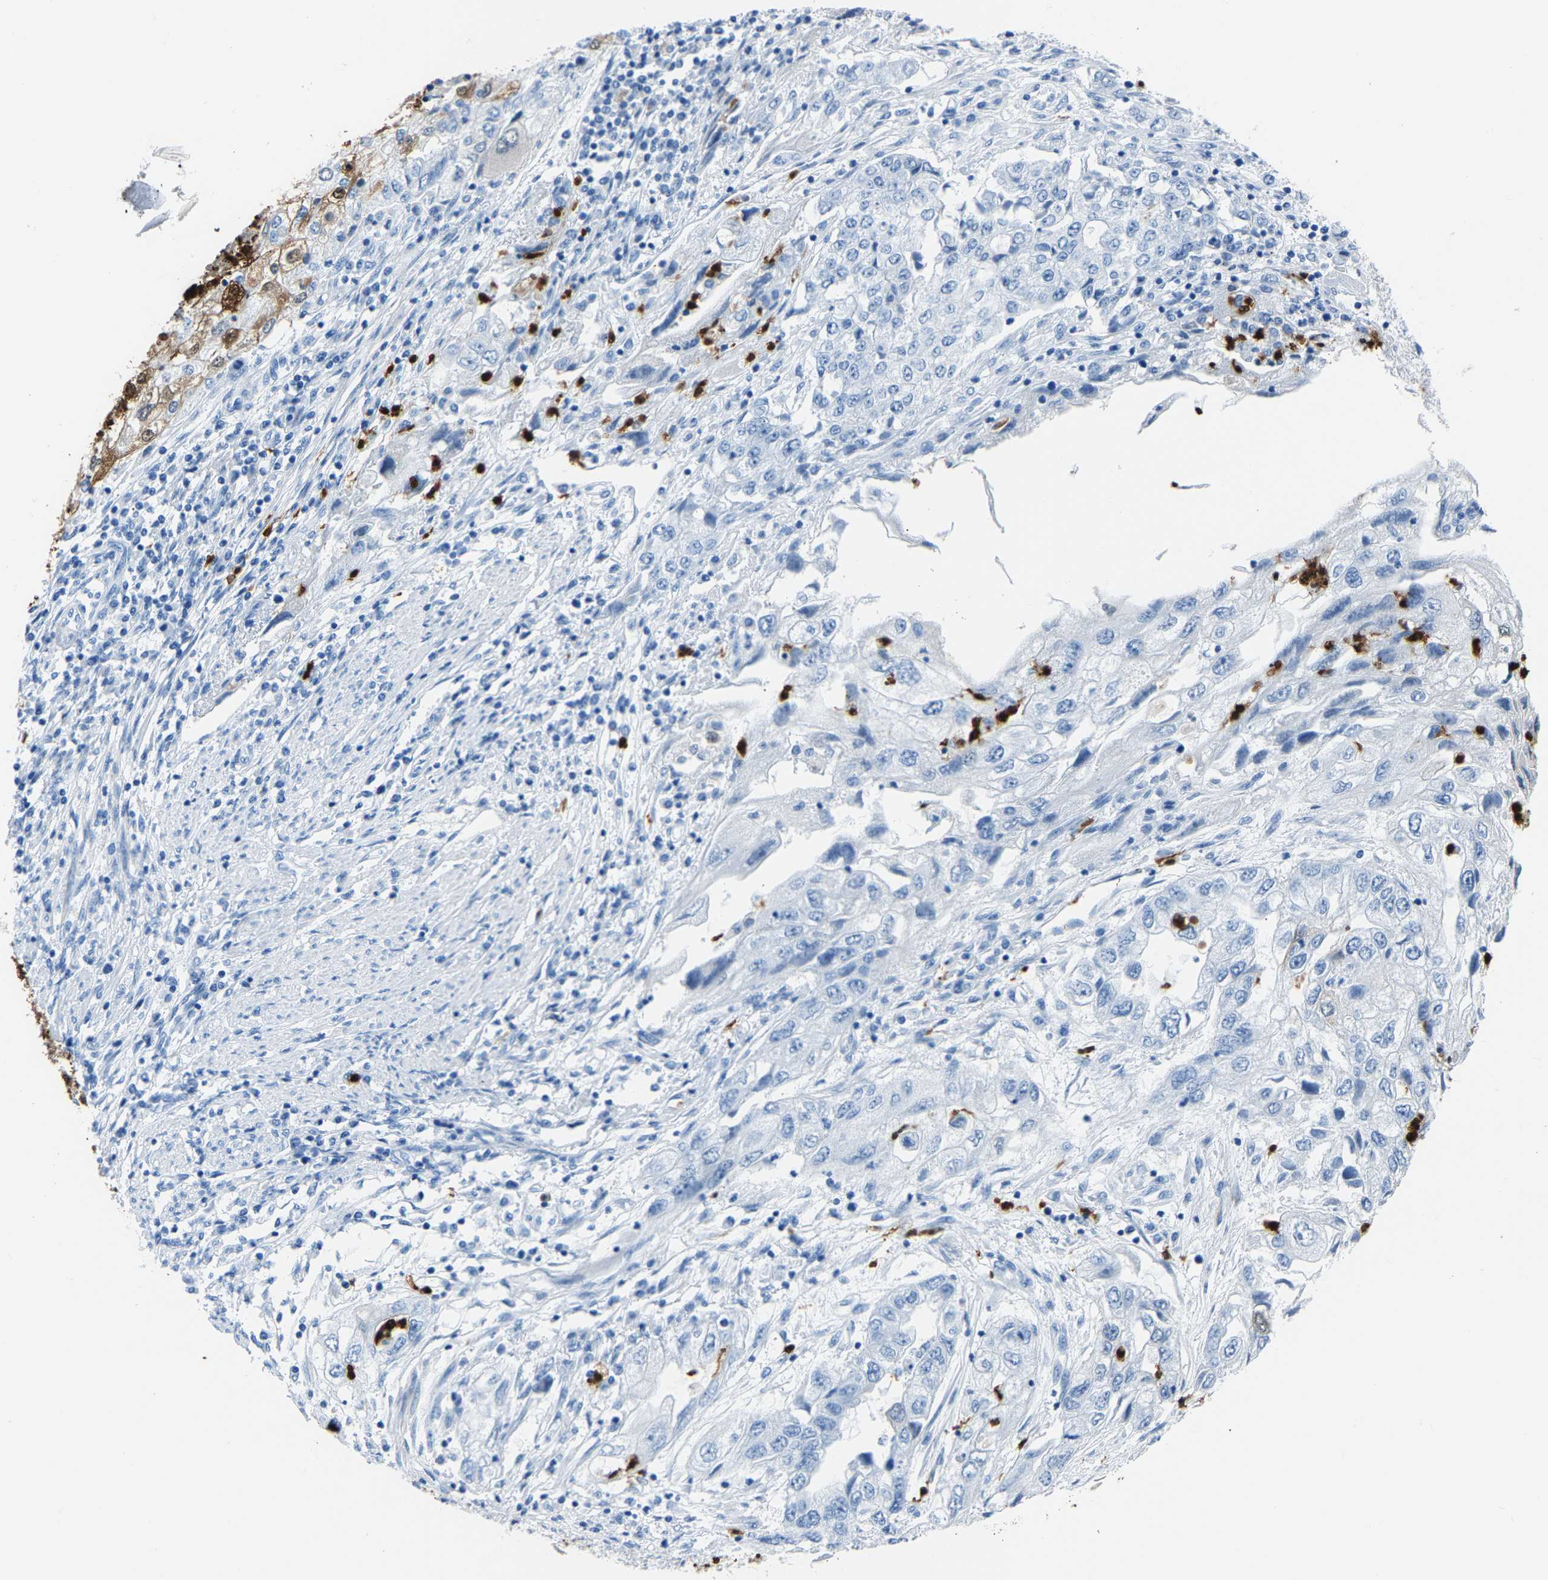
{"staining": {"intensity": "moderate", "quantity": "<25%", "location": "cytoplasmic/membranous"}, "tissue": "endometrial cancer", "cell_type": "Tumor cells", "image_type": "cancer", "snomed": [{"axis": "morphology", "description": "Adenocarcinoma, NOS"}, {"axis": "topography", "description": "Endometrium"}], "caption": "A brown stain highlights moderate cytoplasmic/membranous positivity of a protein in endometrial cancer (adenocarcinoma) tumor cells.", "gene": "S100P", "patient": {"sex": "female", "age": 49}}